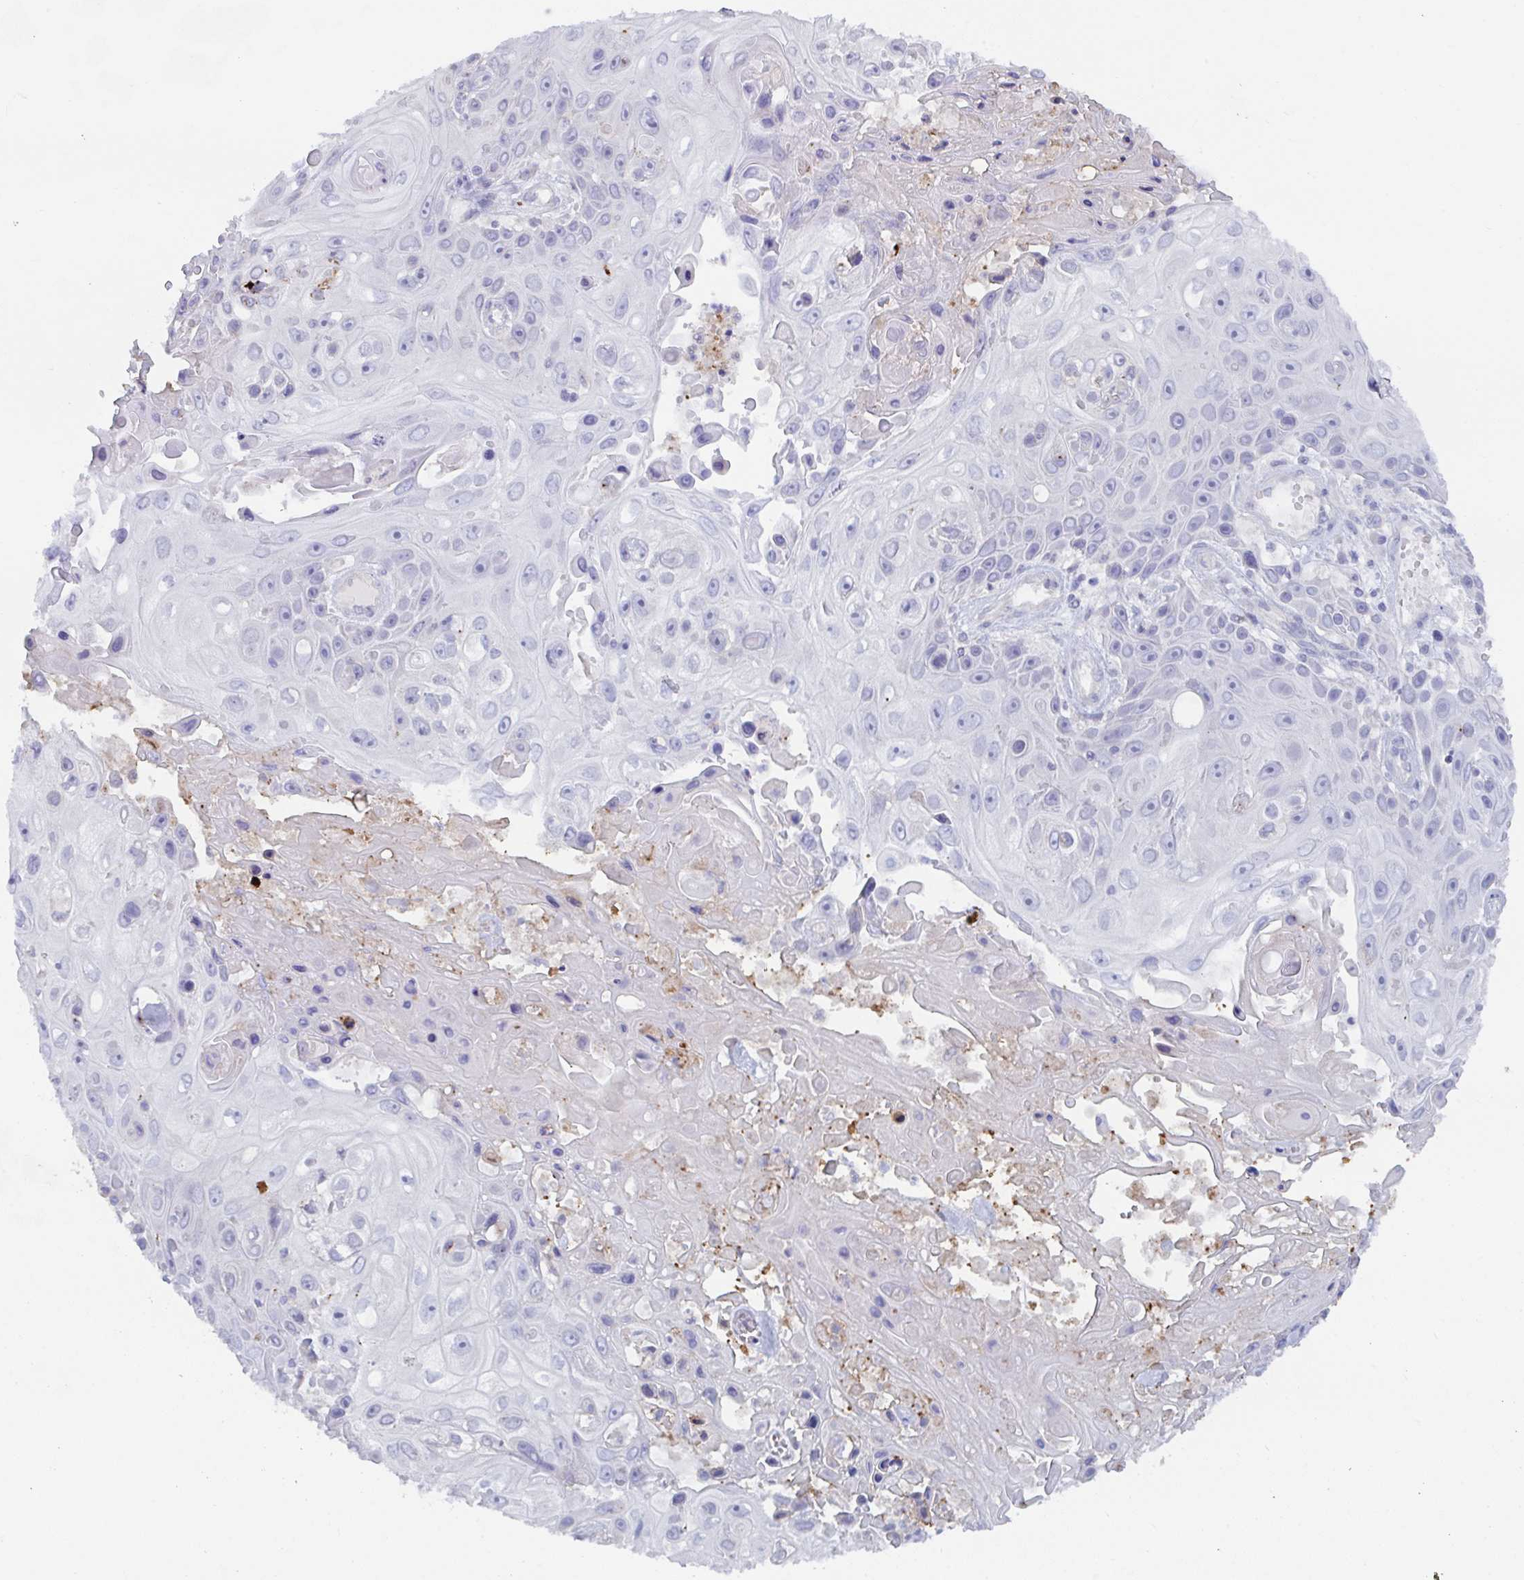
{"staining": {"intensity": "negative", "quantity": "none", "location": "none"}, "tissue": "skin cancer", "cell_type": "Tumor cells", "image_type": "cancer", "snomed": [{"axis": "morphology", "description": "Squamous cell carcinoma, NOS"}, {"axis": "topography", "description": "Skin"}], "caption": "This is an immunohistochemistry image of human skin cancer (squamous cell carcinoma). There is no expression in tumor cells.", "gene": "KCNK5", "patient": {"sex": "male", "age": 82}}